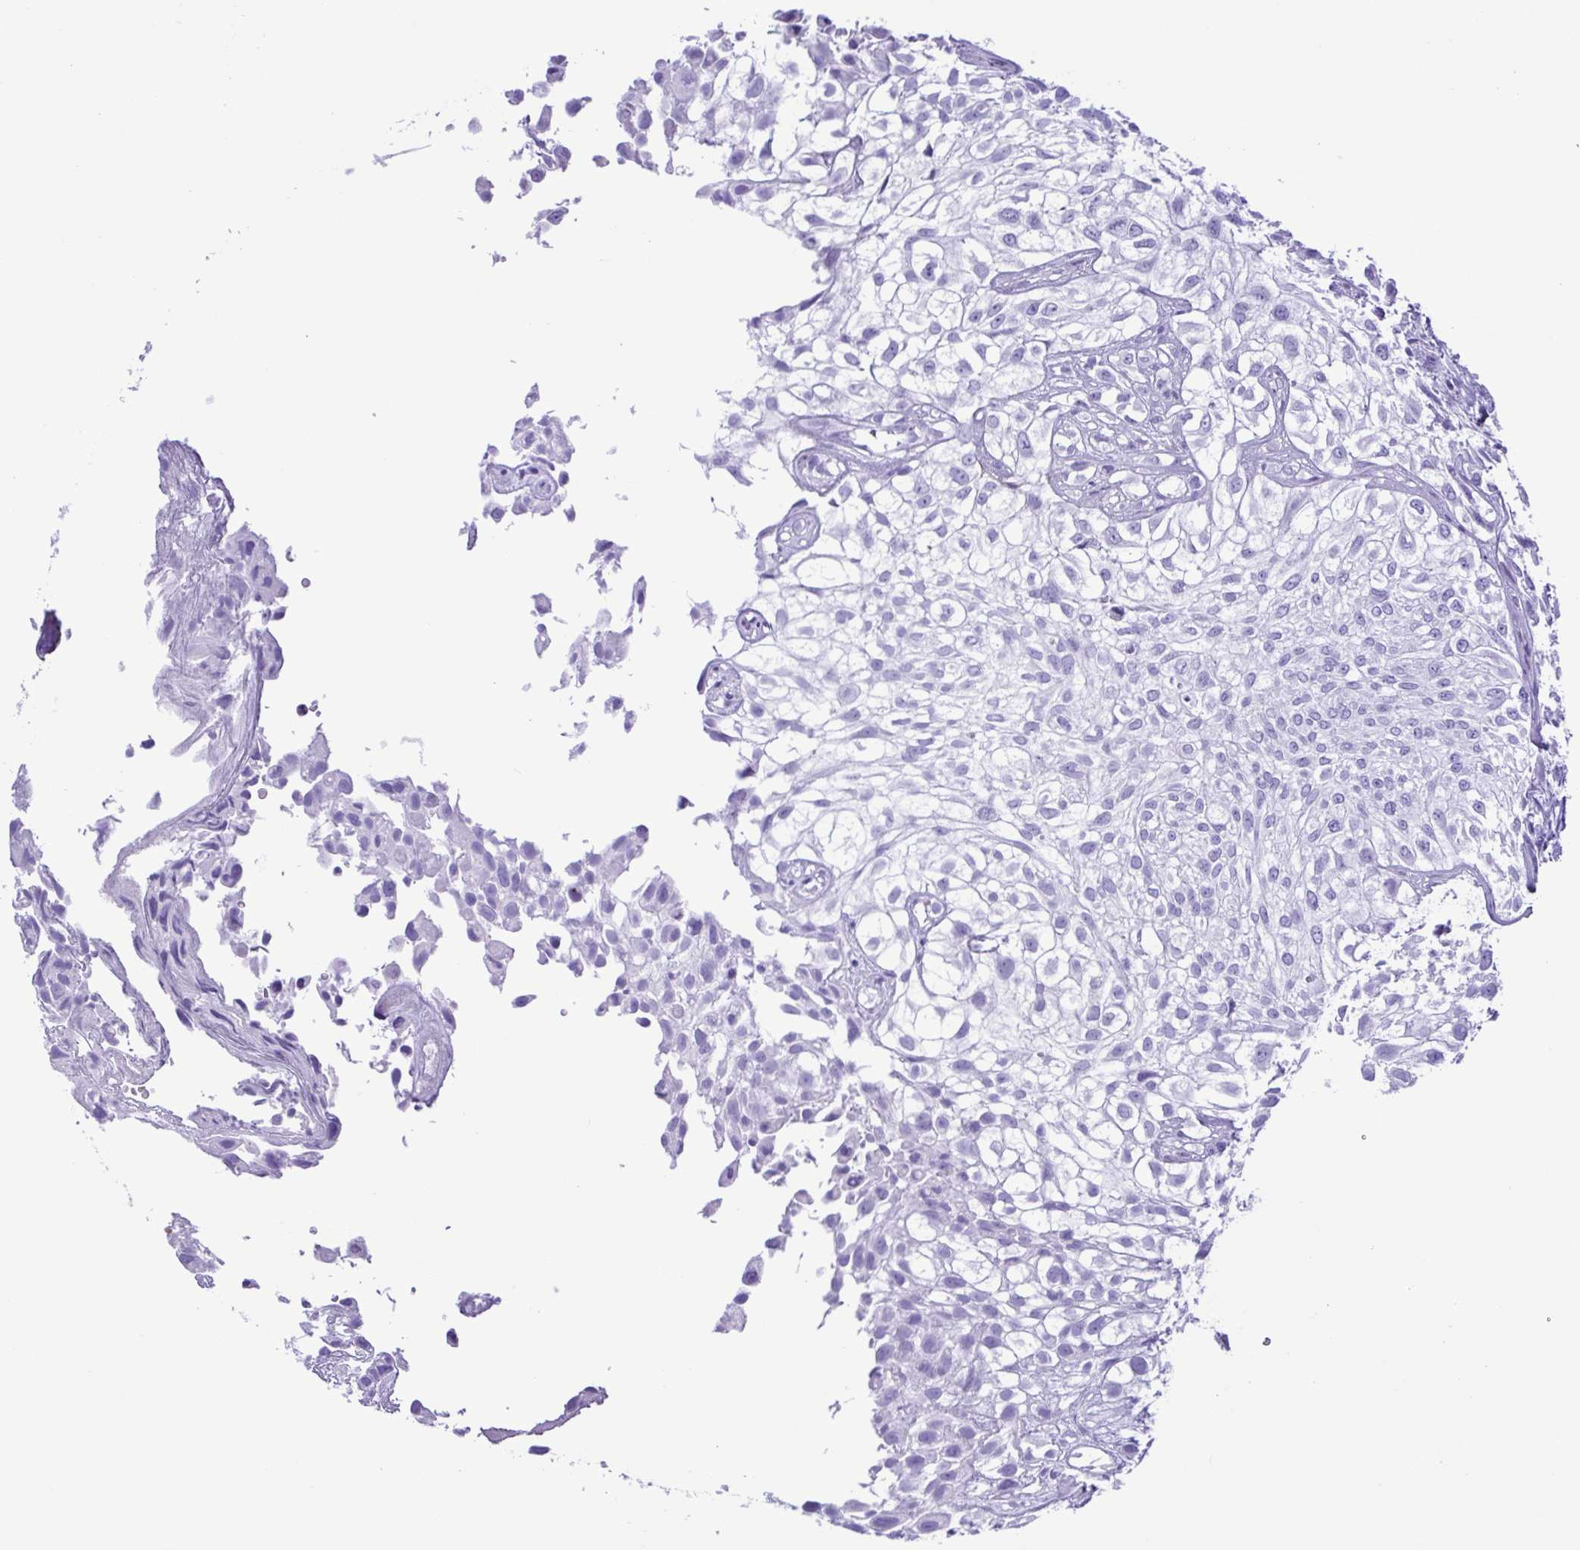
{"staining": {"intensity": "negative", "quantity": "none", "location": "none"}, "tissue": "urothelial cancer", "cell_type": "Tumor cells", "image_type": "cancer", "snomed": [{"axis": "morphology", "description": "Urothelial carcinoma, High grade"}, {"axis": "topography", "description": "Urinary bladder"}], "caption": "Immunohistochemical staining of urothelial cancer demonstrates no significant positivity in tumor cells.", "gene": "GPR17", "patient": {"sex": "male", "age": 56}}